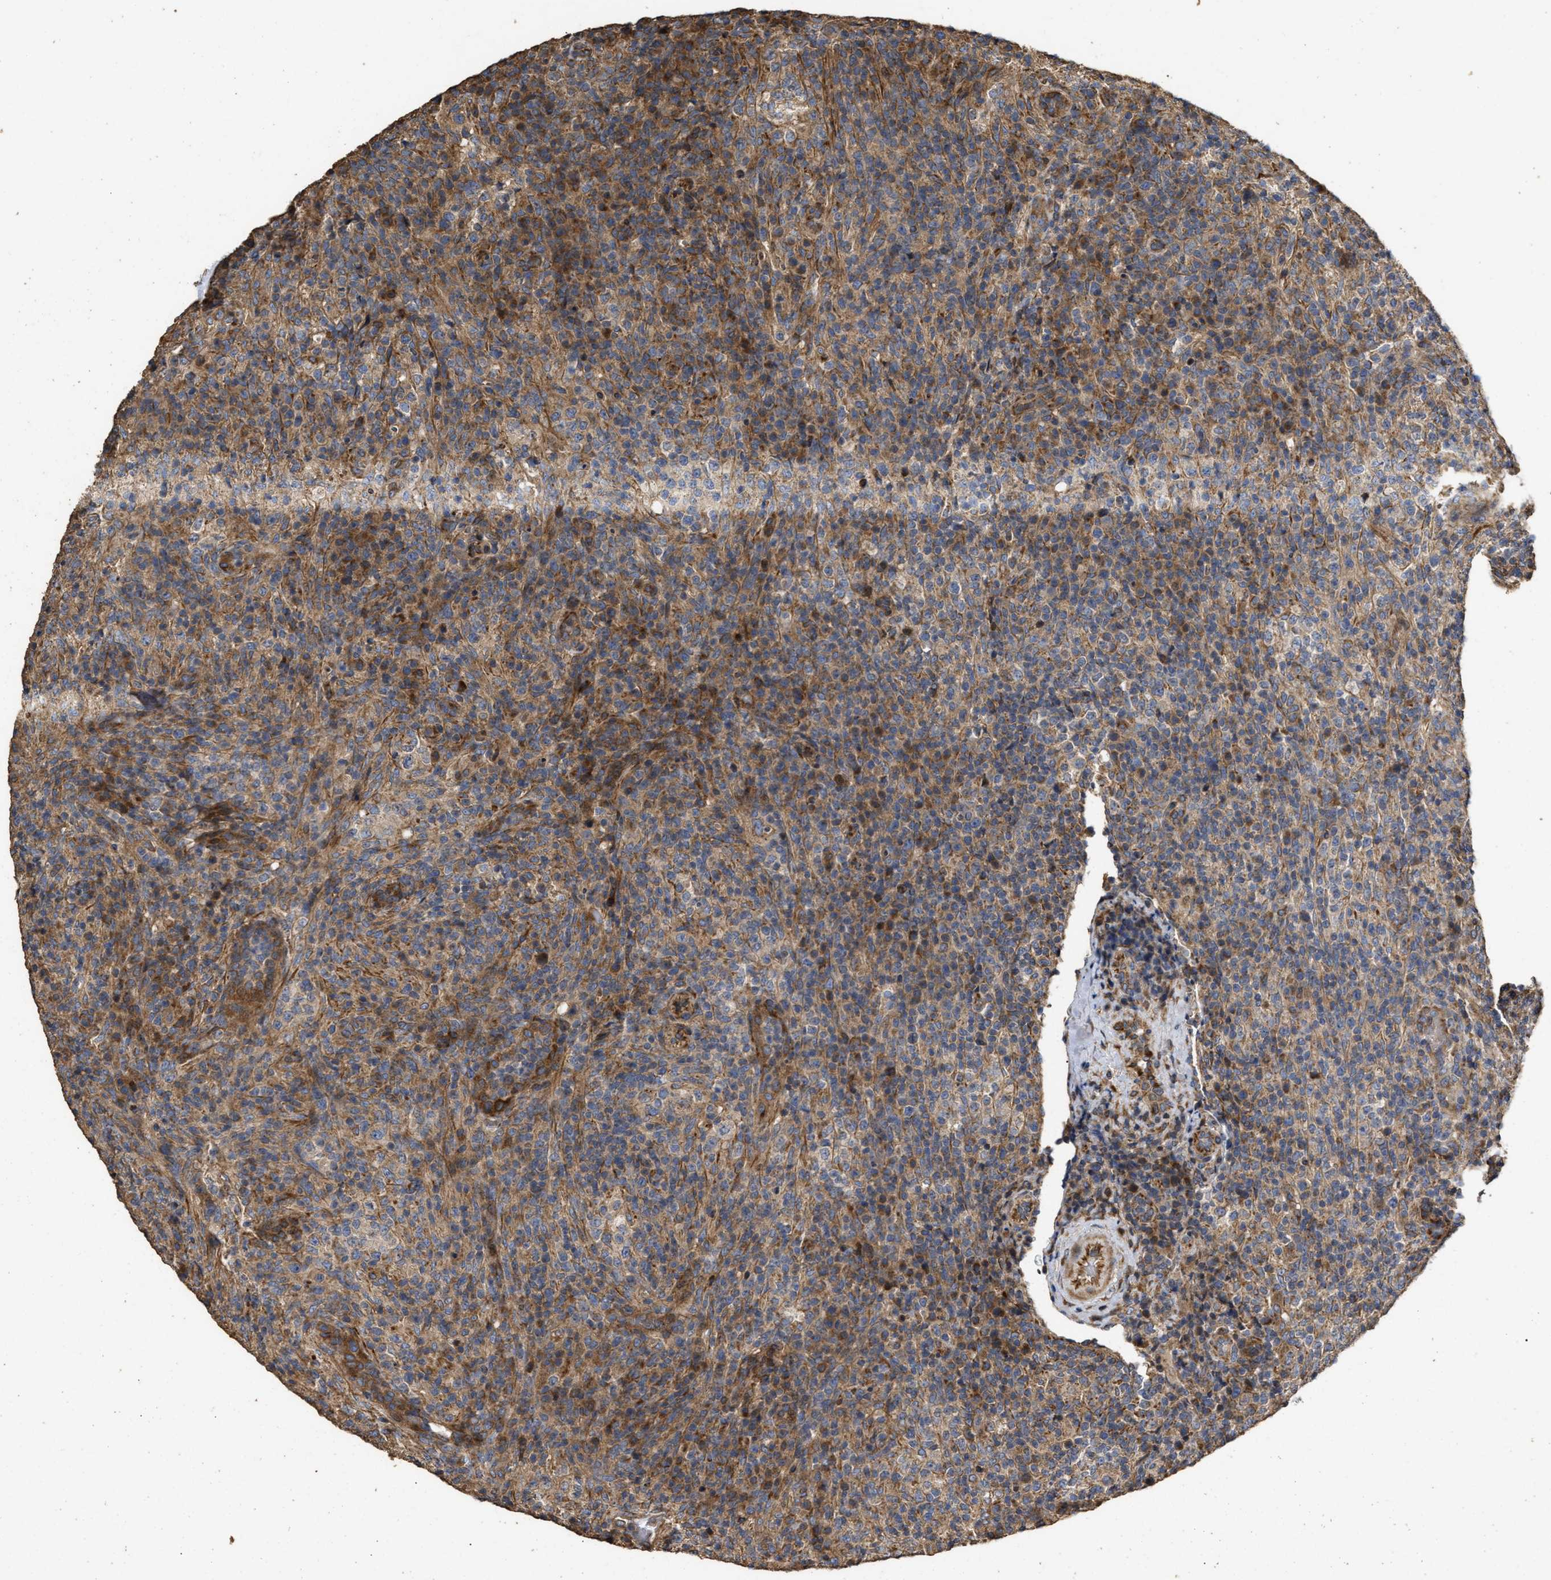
{"staining": {"intensity": "moderate", "quantity": ">75%", "location": "cytoplasmic/membranous"}, "tissue": "lymphoma", "cell_type": "Tumor cells", "image_type": "cancer", "snomed": [{"axis": "morphology", "description": "Malignant lymphoma, non-Hodgkin's type, High grade"}, {"axis": "topography", "description": "Lymph node"}], "caption": "Malignant lymphoma, non-Hodgkin's type (high-grade) tissue exhibits moderate cytoplasmic/membranous positivity in approximately >75% of tumor cells, visualized by immunohistochemistry.", "gene": "NAV1", "patient": {"sex": "female", "age": 76}}